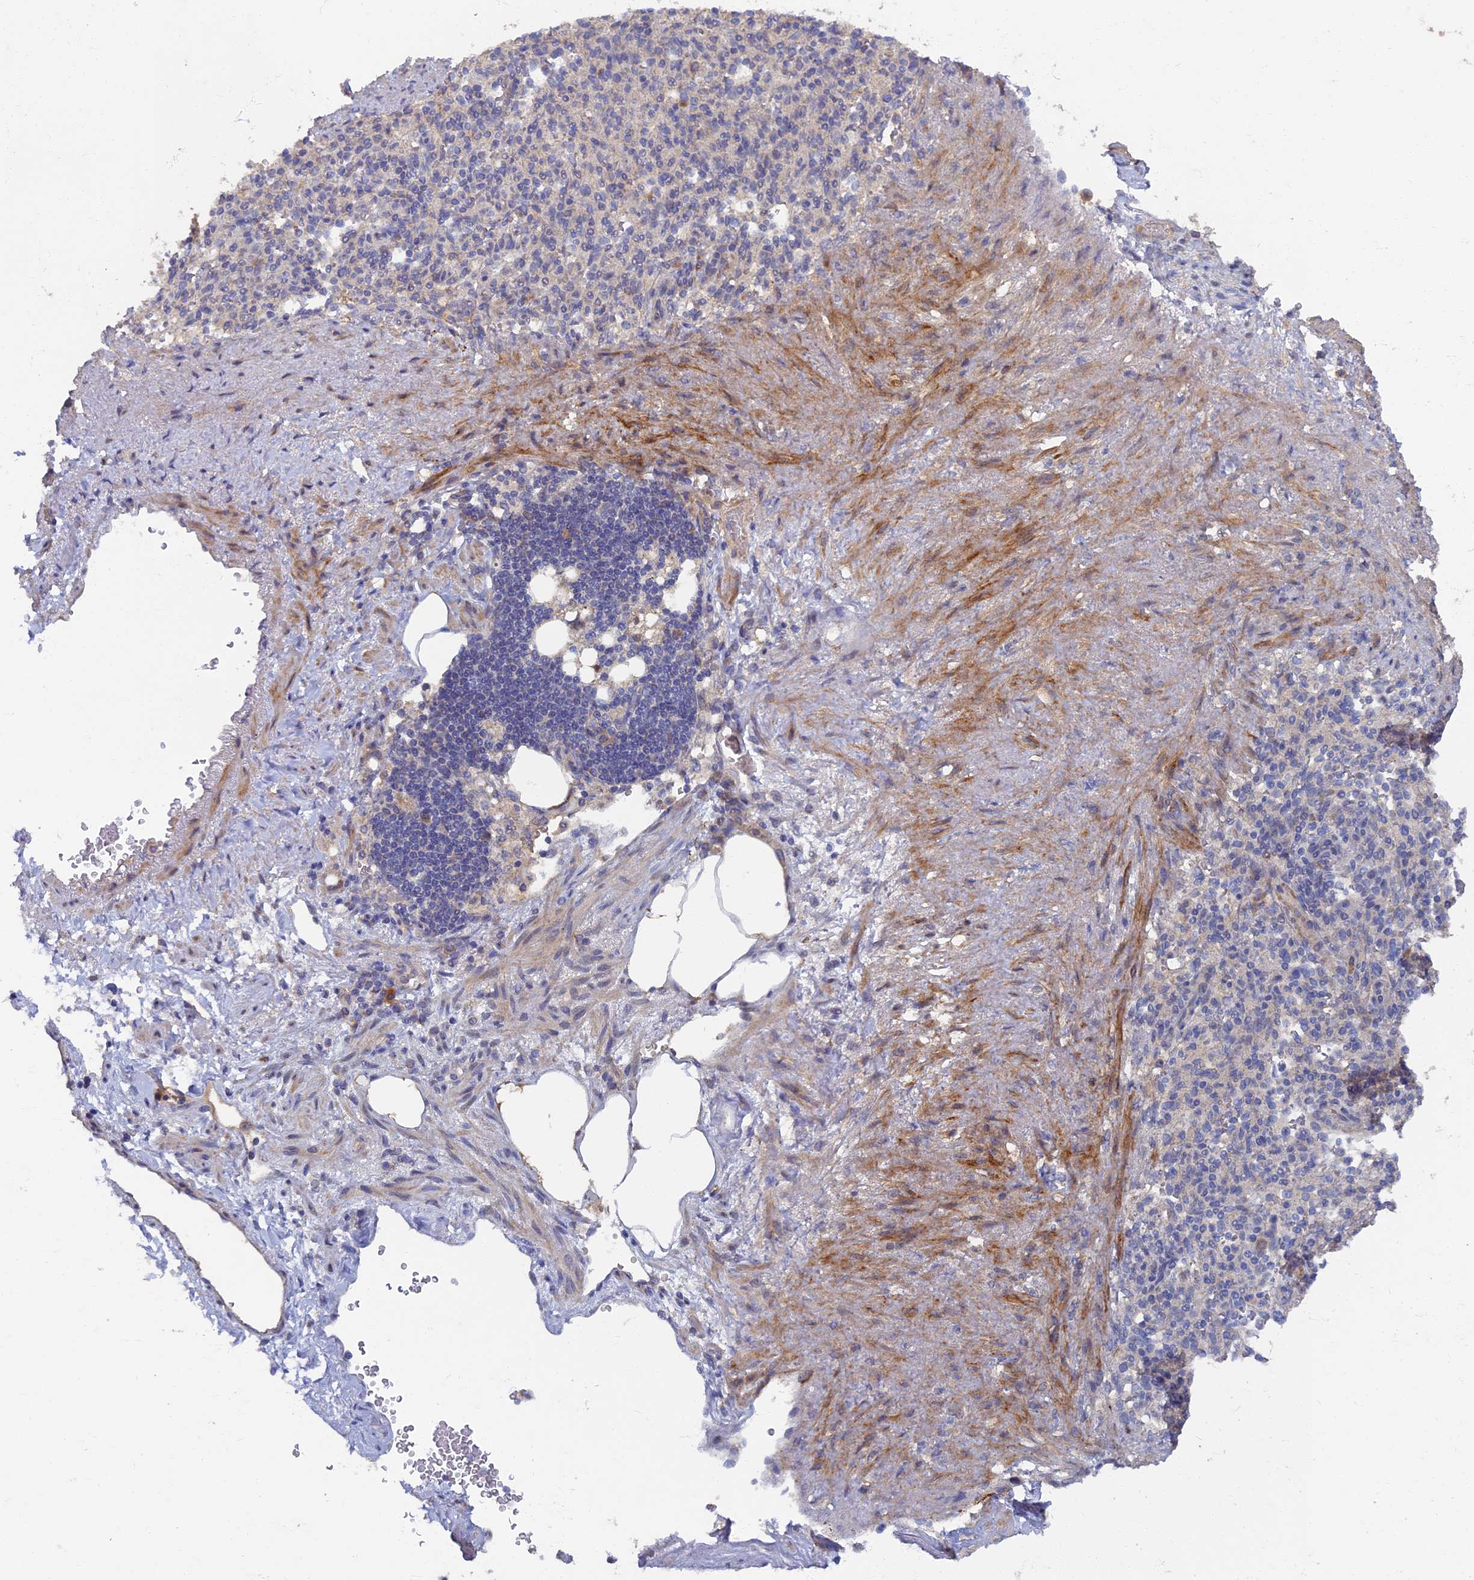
{"staining": {"intensity": "weak", "quantity": "<25%", "location": "cytoplasmic/membranous"}, "tissue": "spleen", "cell_type": "Cells in red pulp", "image_type": "normal", "snomed": [{"axis": "morphology", "description": "Normal tissue, NOS"}, {"axis": "topography", "description": "Spleen"}], "caption": "This photomicrograph is of unremarkable spleen stained with immunohistochemistry to label a protein in brown with the nuclei are counter-stained blue. There is no staining in cells in red pulp.", "gene": "RSPH3", "patient": {"sex": "female", "age": 74}}